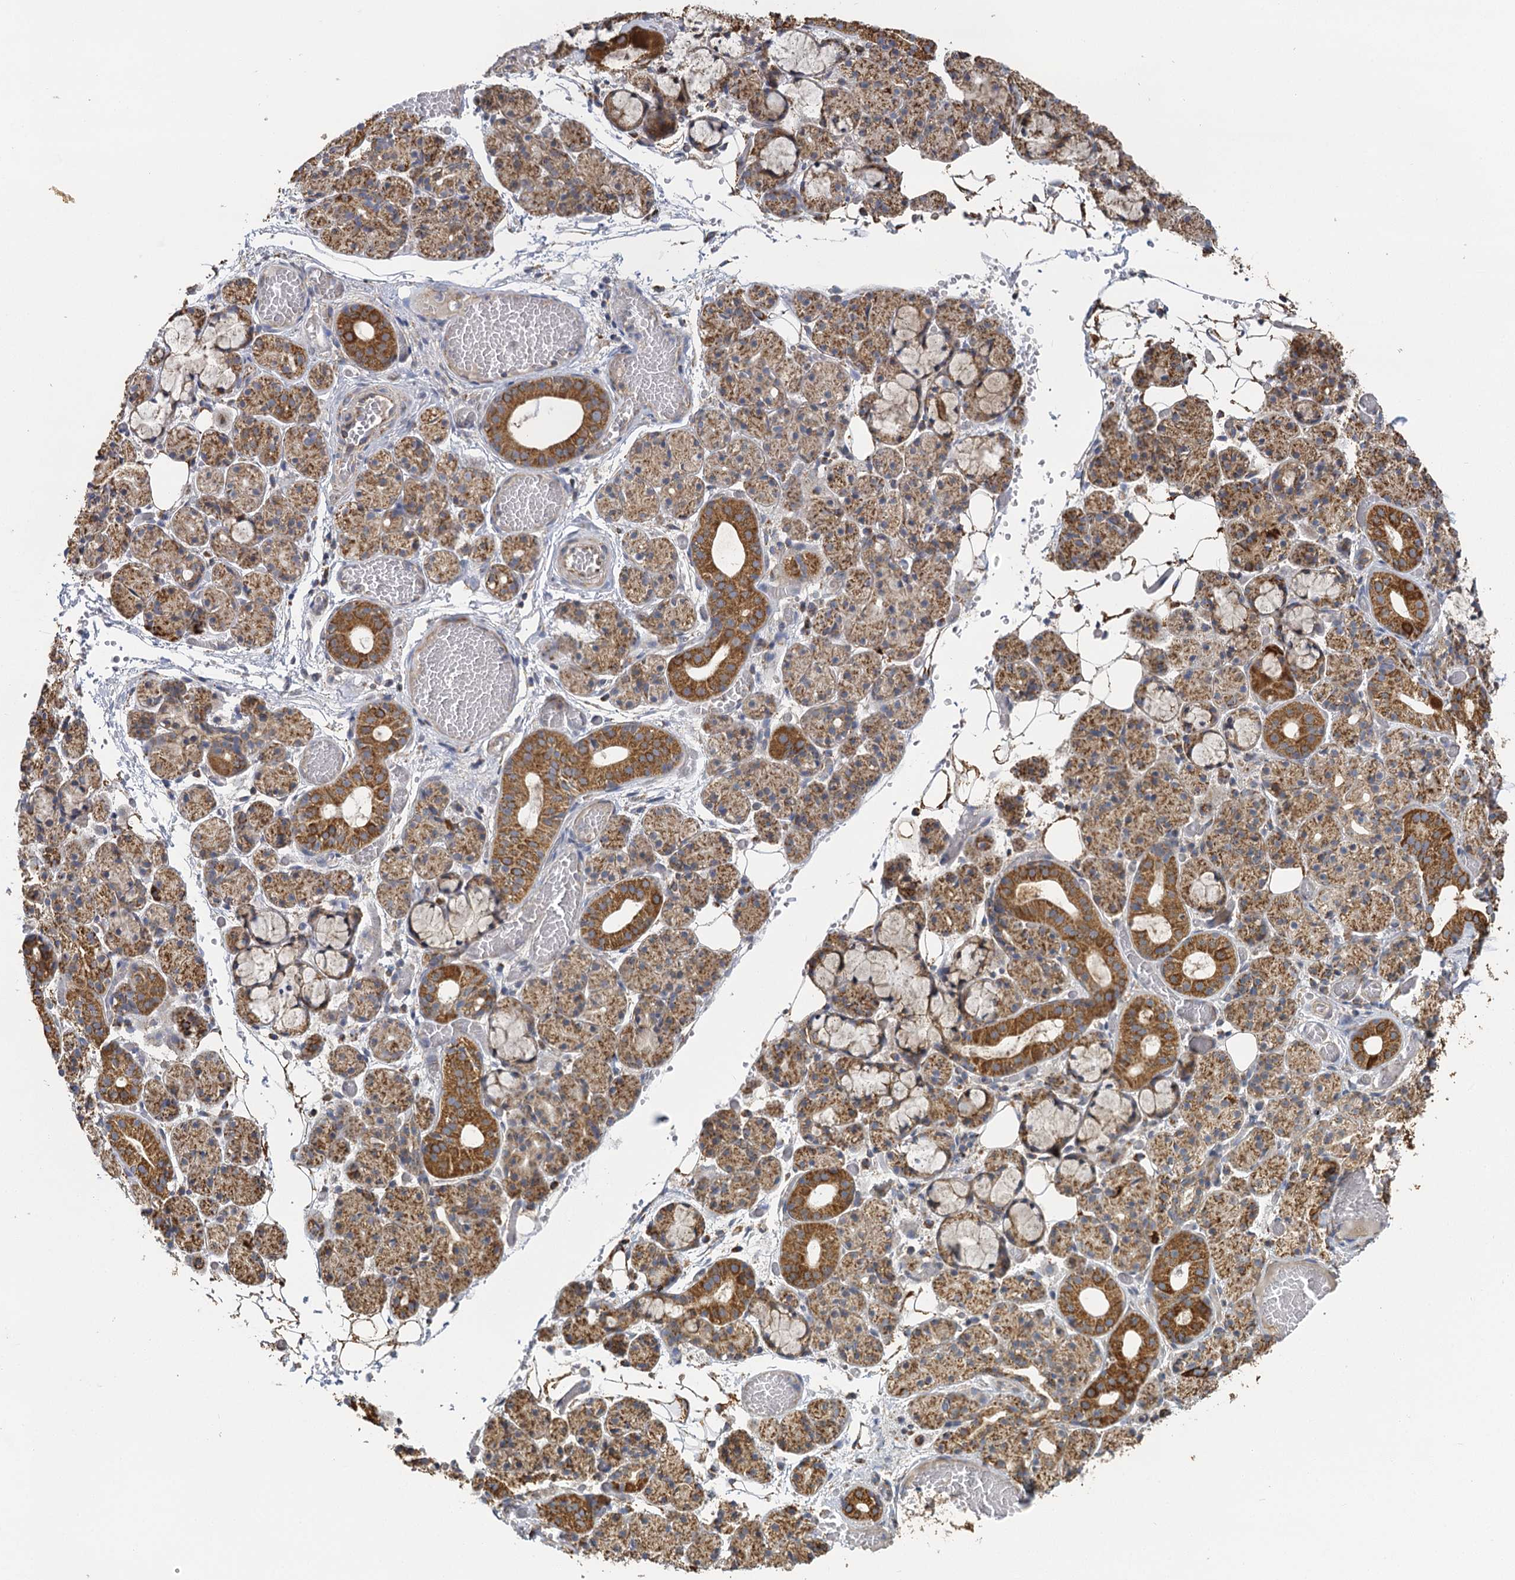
{"staining": {"intensity": "moderate", "quantity": ">75%", "location": "cytoplasmic/membranous"}, "tissue": "salivary gland", "cell_type": "Glandular cells", "image_type": "normal", "snomed": [{"axis": "morphology", "description": "Normal tissue, NOS"}, {"axis": "topography", "description": "Salivary gland"}], "caption": "This histopathology image shows IHC staining of normal salivary gland, with medium moderate cytoplasmic/membranous staining in about >75% of glandular cells.", "gene": "IL11RA", "patient": {"sex": "male", "age": 63}}